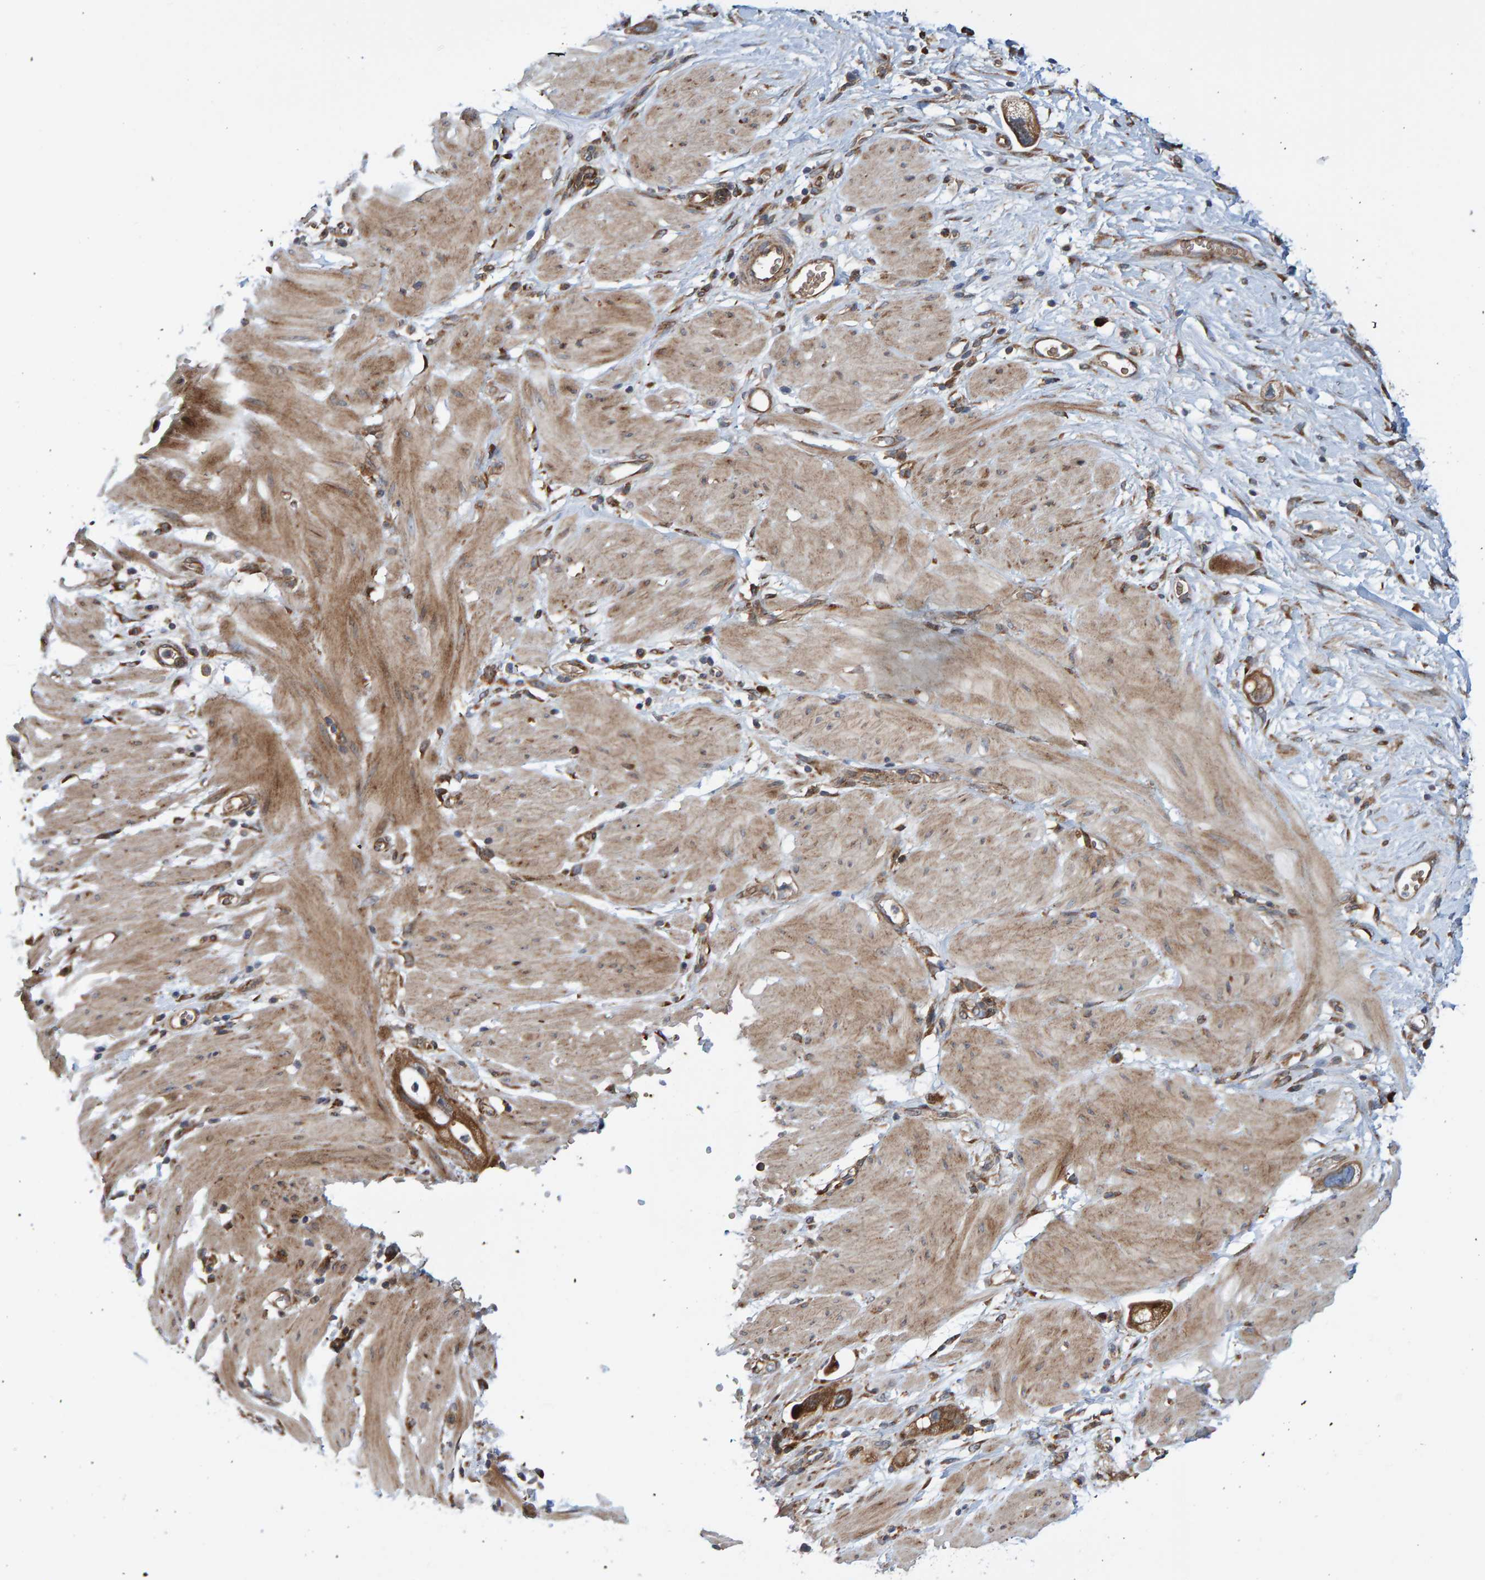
{"staining": {"intensity": "moderate", "quantity": ">75%", "location": "cytoplasmic/membranous"}, "tissue": "stomach cancer", "cell_type": "Tumor cells", "image_type": "cancer", "snomed": [{"axis": "morphology", "description": "Adenocarcinoma, NOS"}, {"axis": "topography", "description": "Stomach"}, {"axis": "topography", "description": "Stomach, lower"}], "caption": "Moderate cytoplasmic/membranous protein staining is appreciated in about >75% of tumor cells in adenocarcinoma (stomach).", "gene": "KIAA0753", "patient": {"sex": "female", "age": 48}}